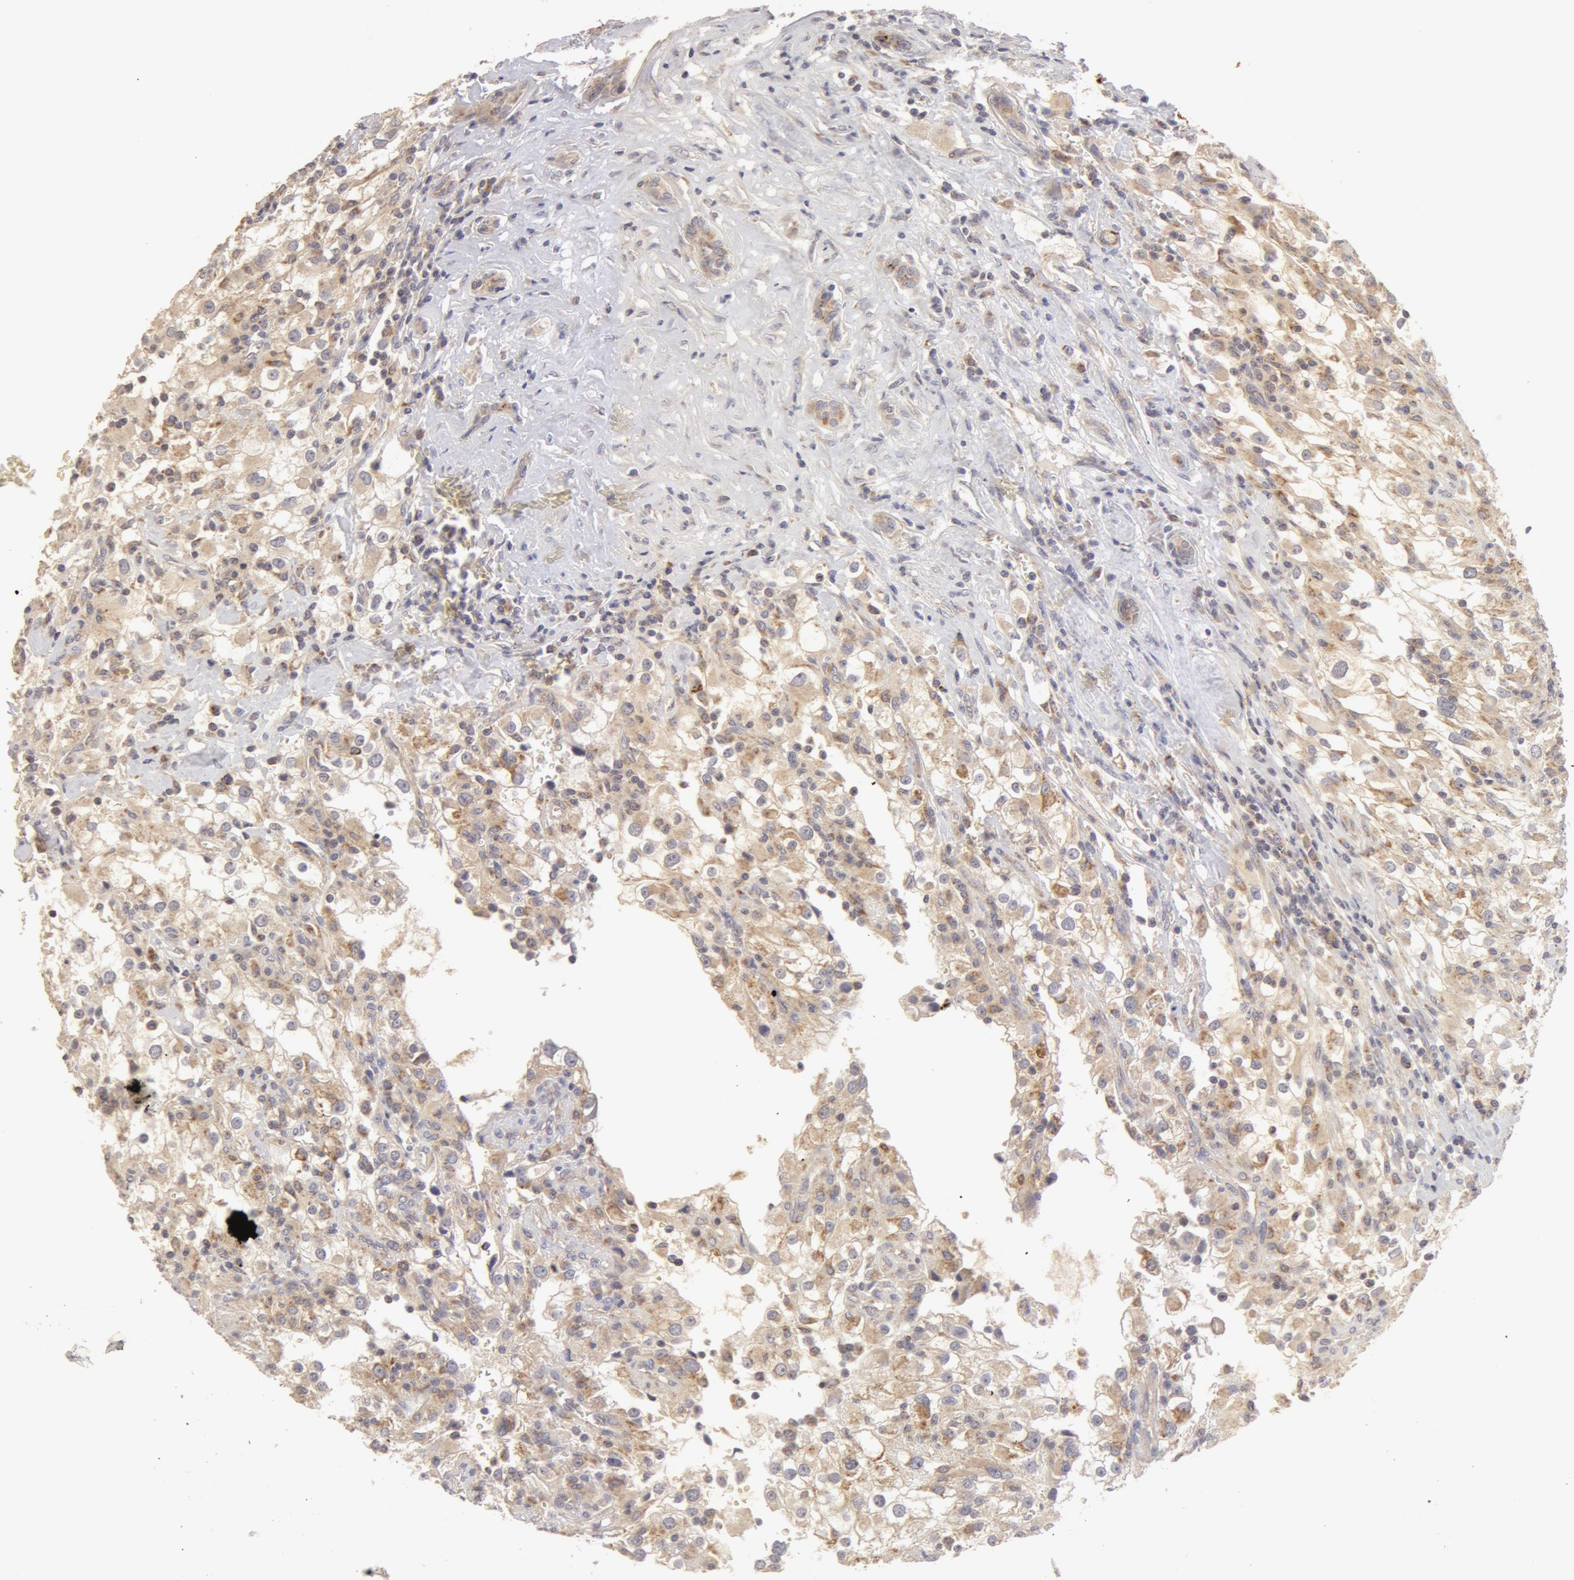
{"staining": {"intensity": "negative", "quantity": "none", "location": "none"}, "tissue": "renal cancer", "cell_type": "Tumor cells", "image_type": "cancer", "snomed": [{"axis": "morphology", "description": "Adenocarcinoma, NOS"}, {"axis": "topography", "description": "Kidney"}], "caption": "An immunohistochemistry image of adenocarcinoma (renal) is shown. There is no staining in tumor cells of adenocarcinoma (renal).", "gene": "ADPRH", "patient": {"sex": "female", "age": 52}}